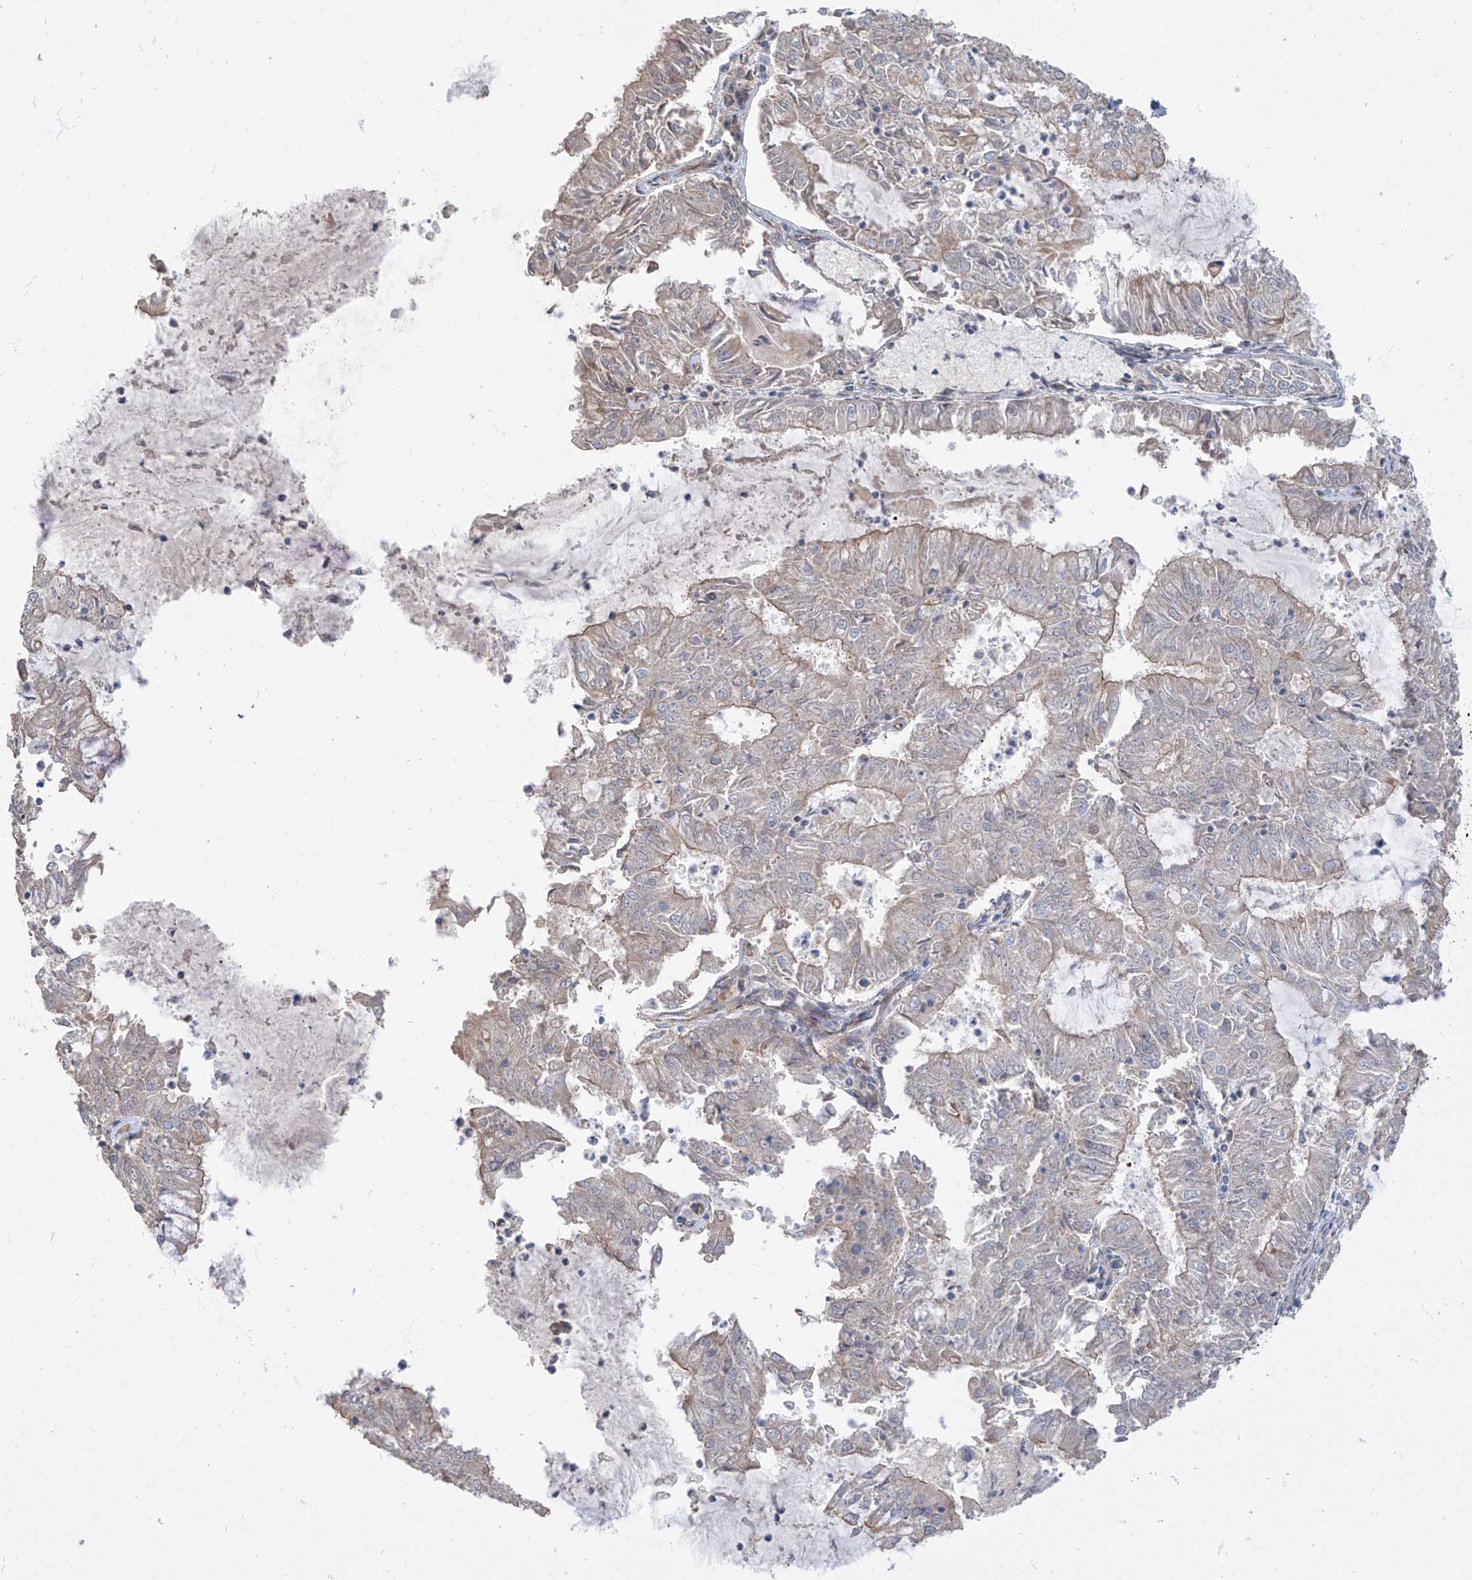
{"staining": {"intensity": "weak", "quantity": "<25%", "location": "cytoplasmic/membranous"}, "tissue": "endometrial cancer", "cell_type": "Tumor cells", "image_type": "cancer", "snomed": [{"axis": "morphology", "description": "Adenocarcinoma, NOS"}, {"axis": "topography", "description": "Endometrium"}], "caption": "Endometrial adenocarcinoma was stained to show a protein in brown. There is no significant staining in tumor cells.", "gene": "EPHX4", "patient": {"sex": "female", "age": 57}}